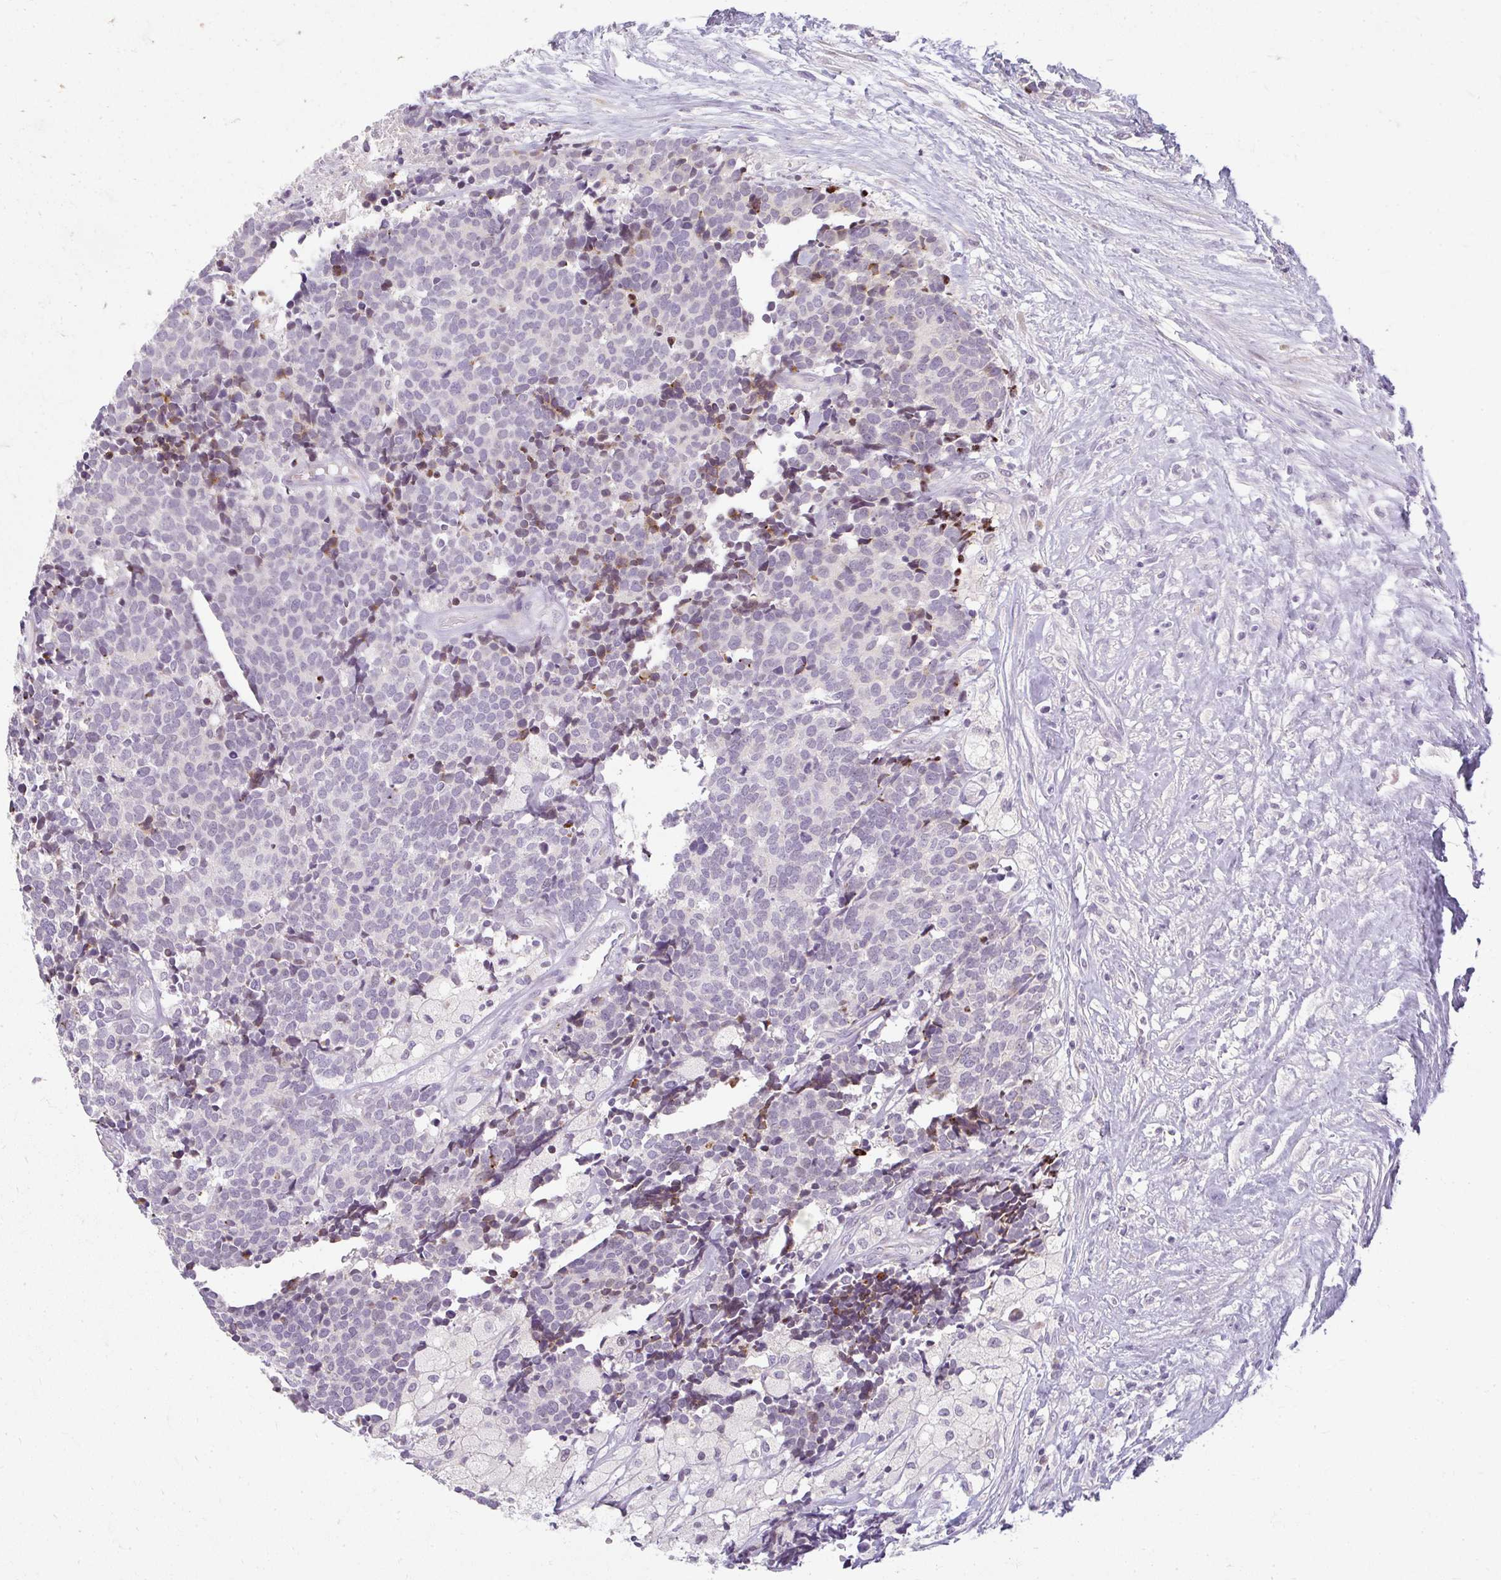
{"staining": {"intensity": "negative", "quantity": "none", "location": "none"}, "tissue": "carcinoid", "cell_type": "Tumor cells", "image_type": "cancer", "snomed": [{"axis": "morphology", "description": "Carcinoid, malignant, NOS"}, {"axis": "topography", "description": "Skin"}], "caption": "A histopathology image of carcinoid (malignant) stained for a protein reveals no brown staining in tumor cells. The staining was performed using DAB (3,3'-diaminobenzidine) to visualize the protein expression in brown, while the nuclei were stained in blue with hematoxylin (Magnification: 20x).", "gene": "ZFYVE26", "patient": {"sex": "female", "age": 79}}